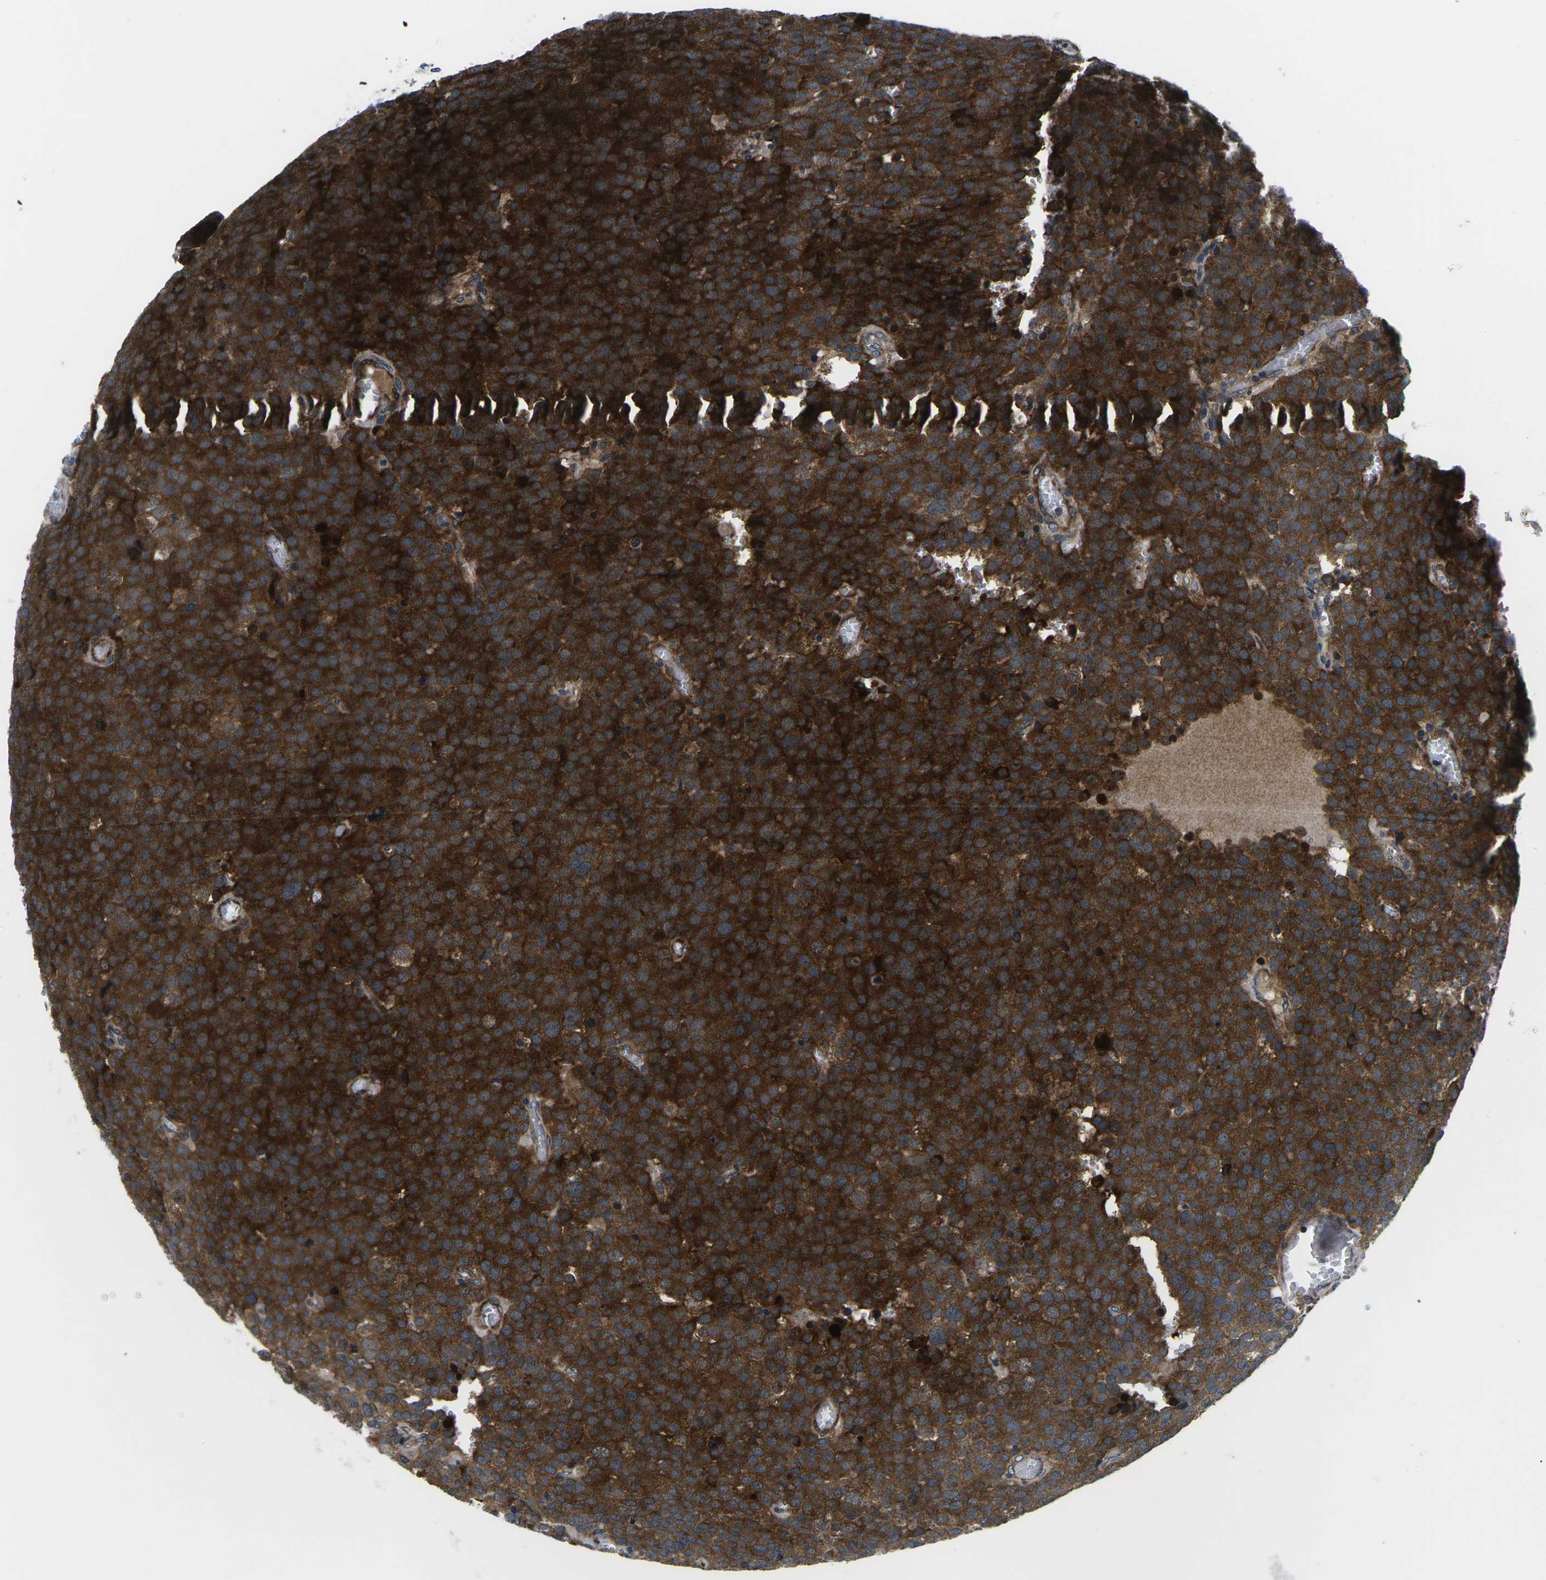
{"staining": {"intensity": "strong", "quantity": ">75%", "location": "cytoplasmic/membranous"}, "tissue": "testis cancer", "cell_type": "Tumor cells", "image_type": "cancer", "snomed": [{"axis": "morphology", "description": "Normal tissue, NOS"}, {"axis": "morphology", "description": "Seminoma, NOS"}, {"axis": "topography", "description": "Testis"}], "caption": "Immunohistochemistry photomicrograph of testis cancer stained for a protein (brown), which displays high levels of strong cytoplasmic/membranous expression in about >75% of tumor cells.", "gene": "EIF4E", "patient": {"sex": "male", "age": 71}}